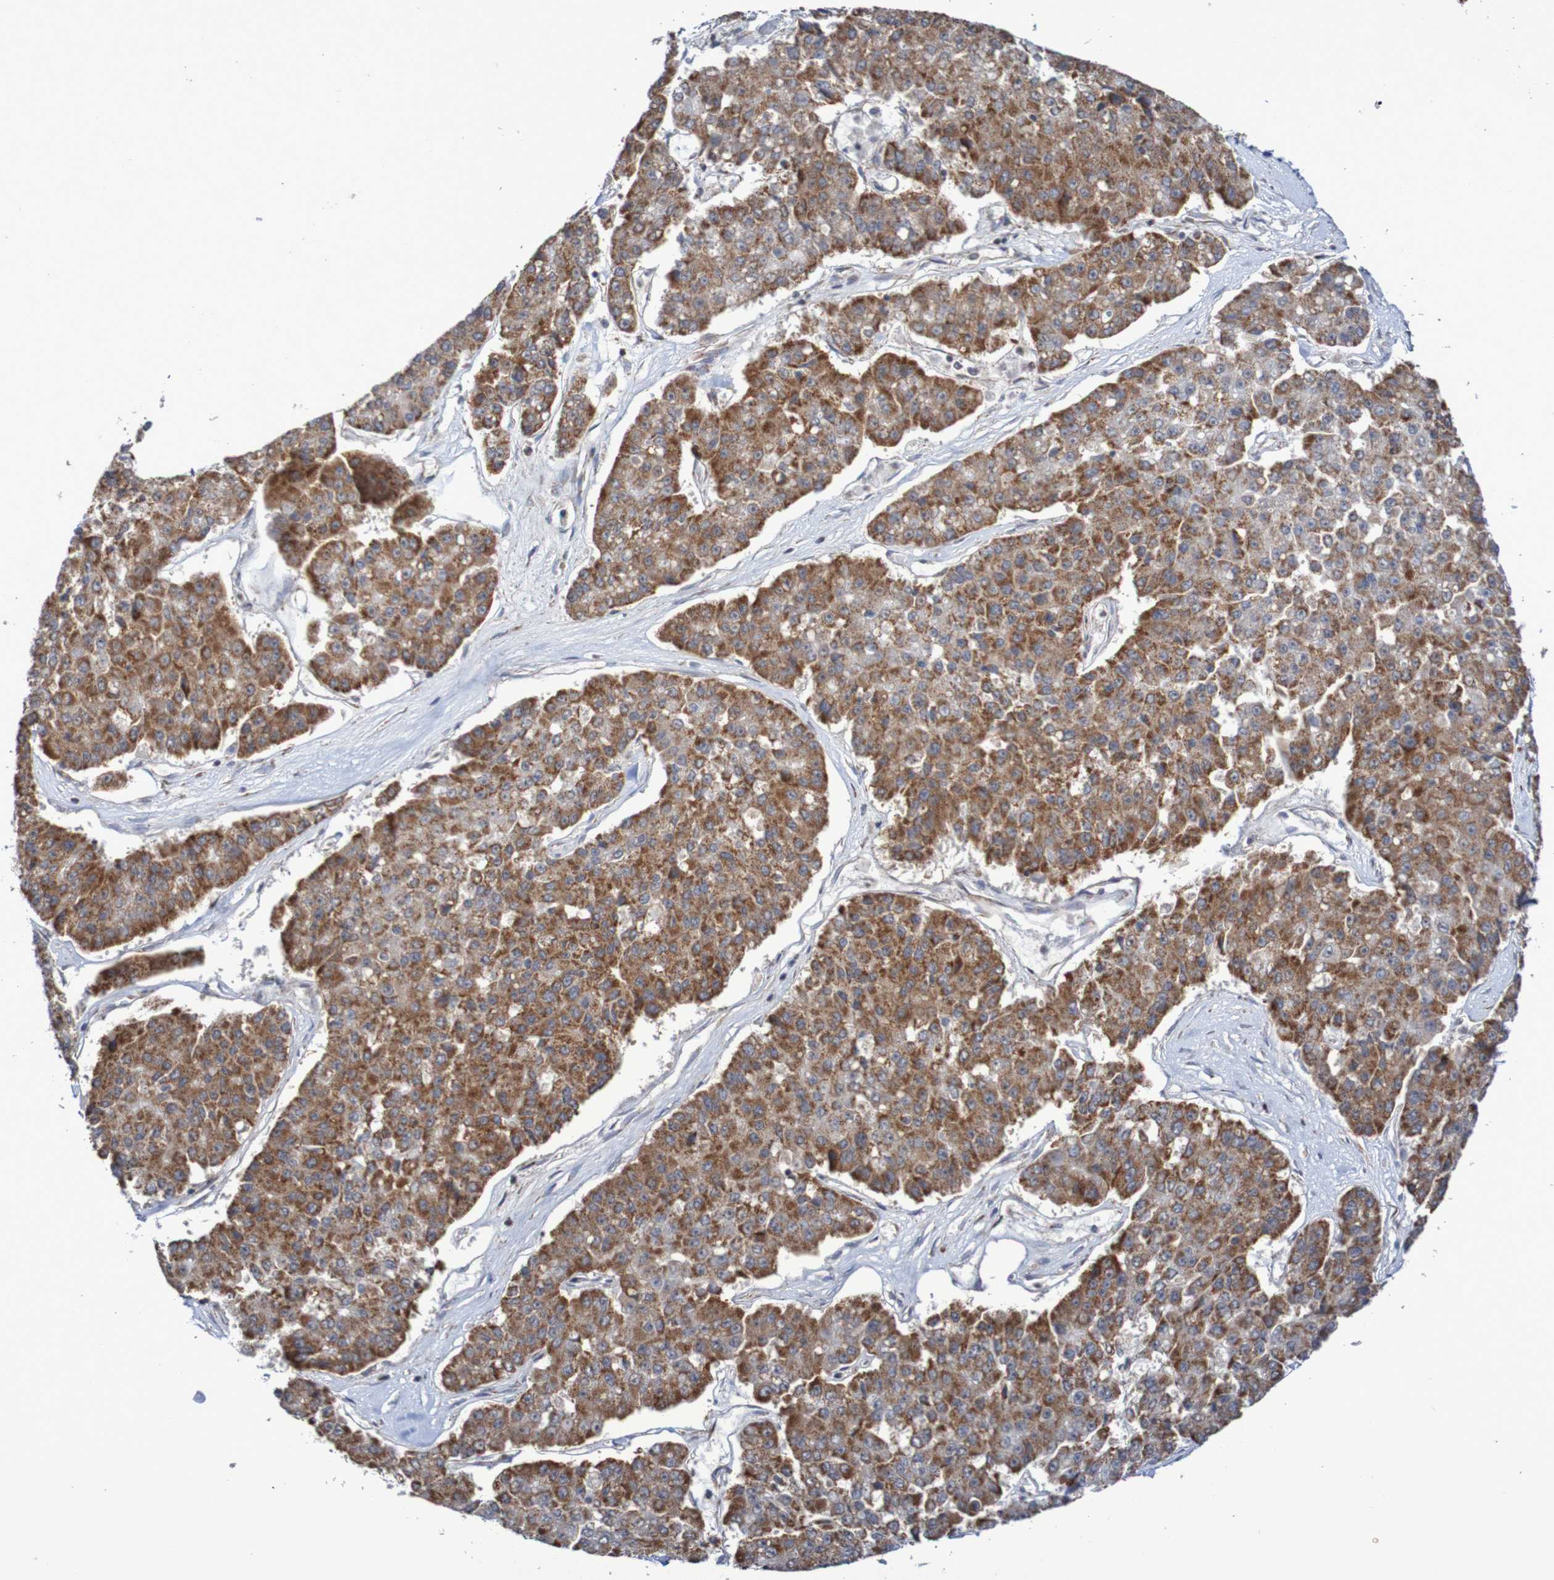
{"staining": {"intensity": "strong", "quantity": ">75%", "location": "cytoplasmic/membranous"}, "tissue": "pancreatic cancer", "cell_type": "Tumor cells", "image_type": "cancer", "snomed": [{"axis": "morphology", "description": "Adenocarcinoma, NOS"}, {"axis": "topography", "description": "Pancreas"}], "caption": "DAB immunohistochemical staining of adenocarcinoma (pancreatic) reveals strong cytoplasmic/membranous protein staining in approximately >75% of tumor cells. The staining is performed using DAB brown chromogen to label protein expression. The nuclei are counter-stained blue using hematoxylin.", "gene": "DVL1", "patient": {"sex": "male", "age": 50}}